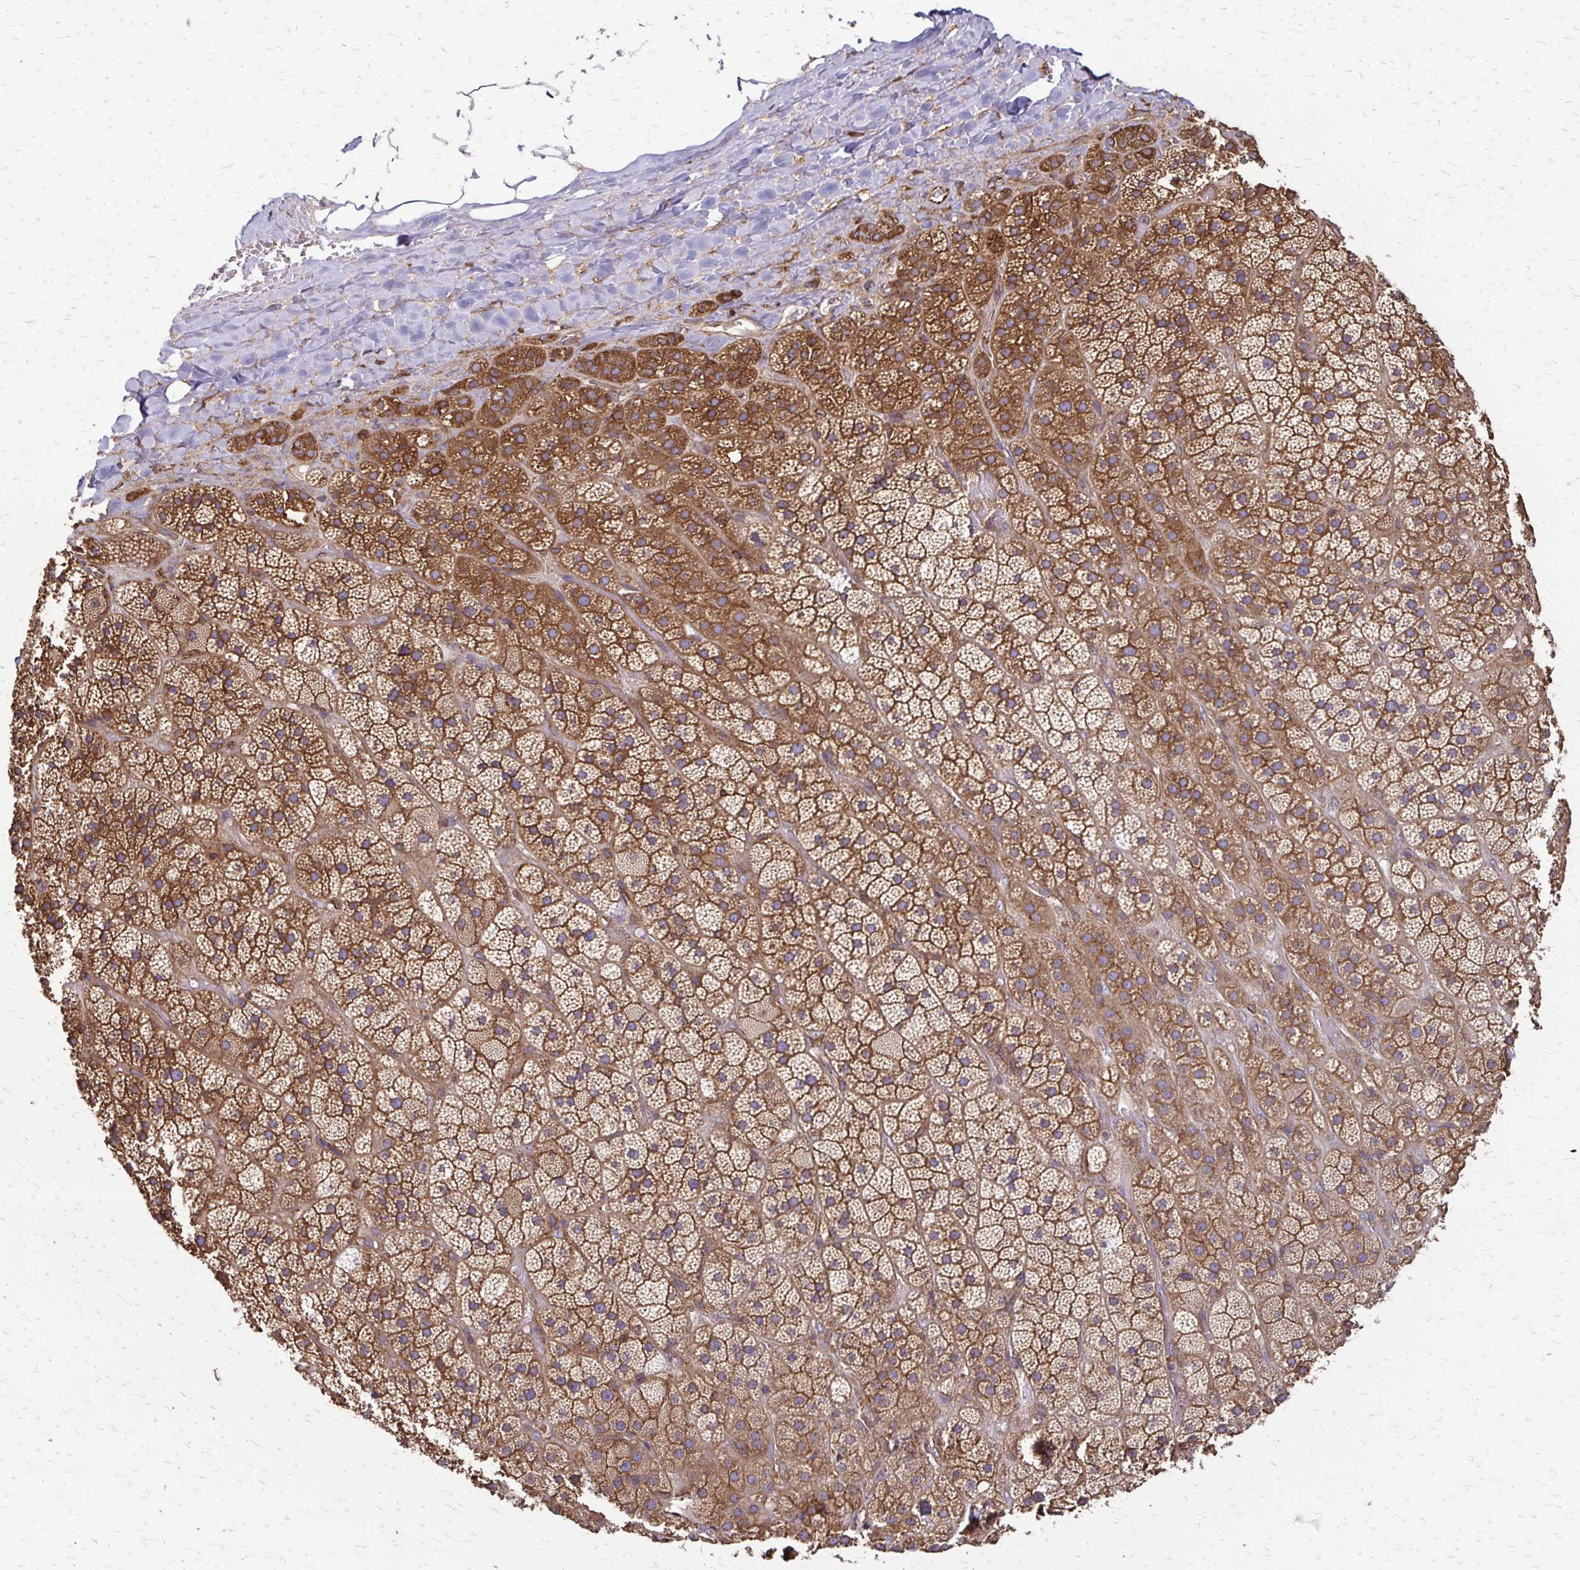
{"staining": {"intensity": "moderate", "quantity": ">75%", "location": "cytoplasmic/membranous"}, "tissue": "adrenal gland", "cell_type": "Glandular cells", "image_type": "normal", "snomed": [{"axis": "morphology", "description": "Normal tissue, NOS"}, {"axis": "topography", "description": "Adrenal gland"}], "caption": "High-magnification brightfield microscopy of normal adrenal gland stained with DAB (brown) and counterstained with hematoxylin (blue). glandular cells exhibit moderate cytoplasmic/membranous expression is seen in approximately>75% of cells.", "gene": "EEF2", "patient": {"sex": "male", "age": 57}}